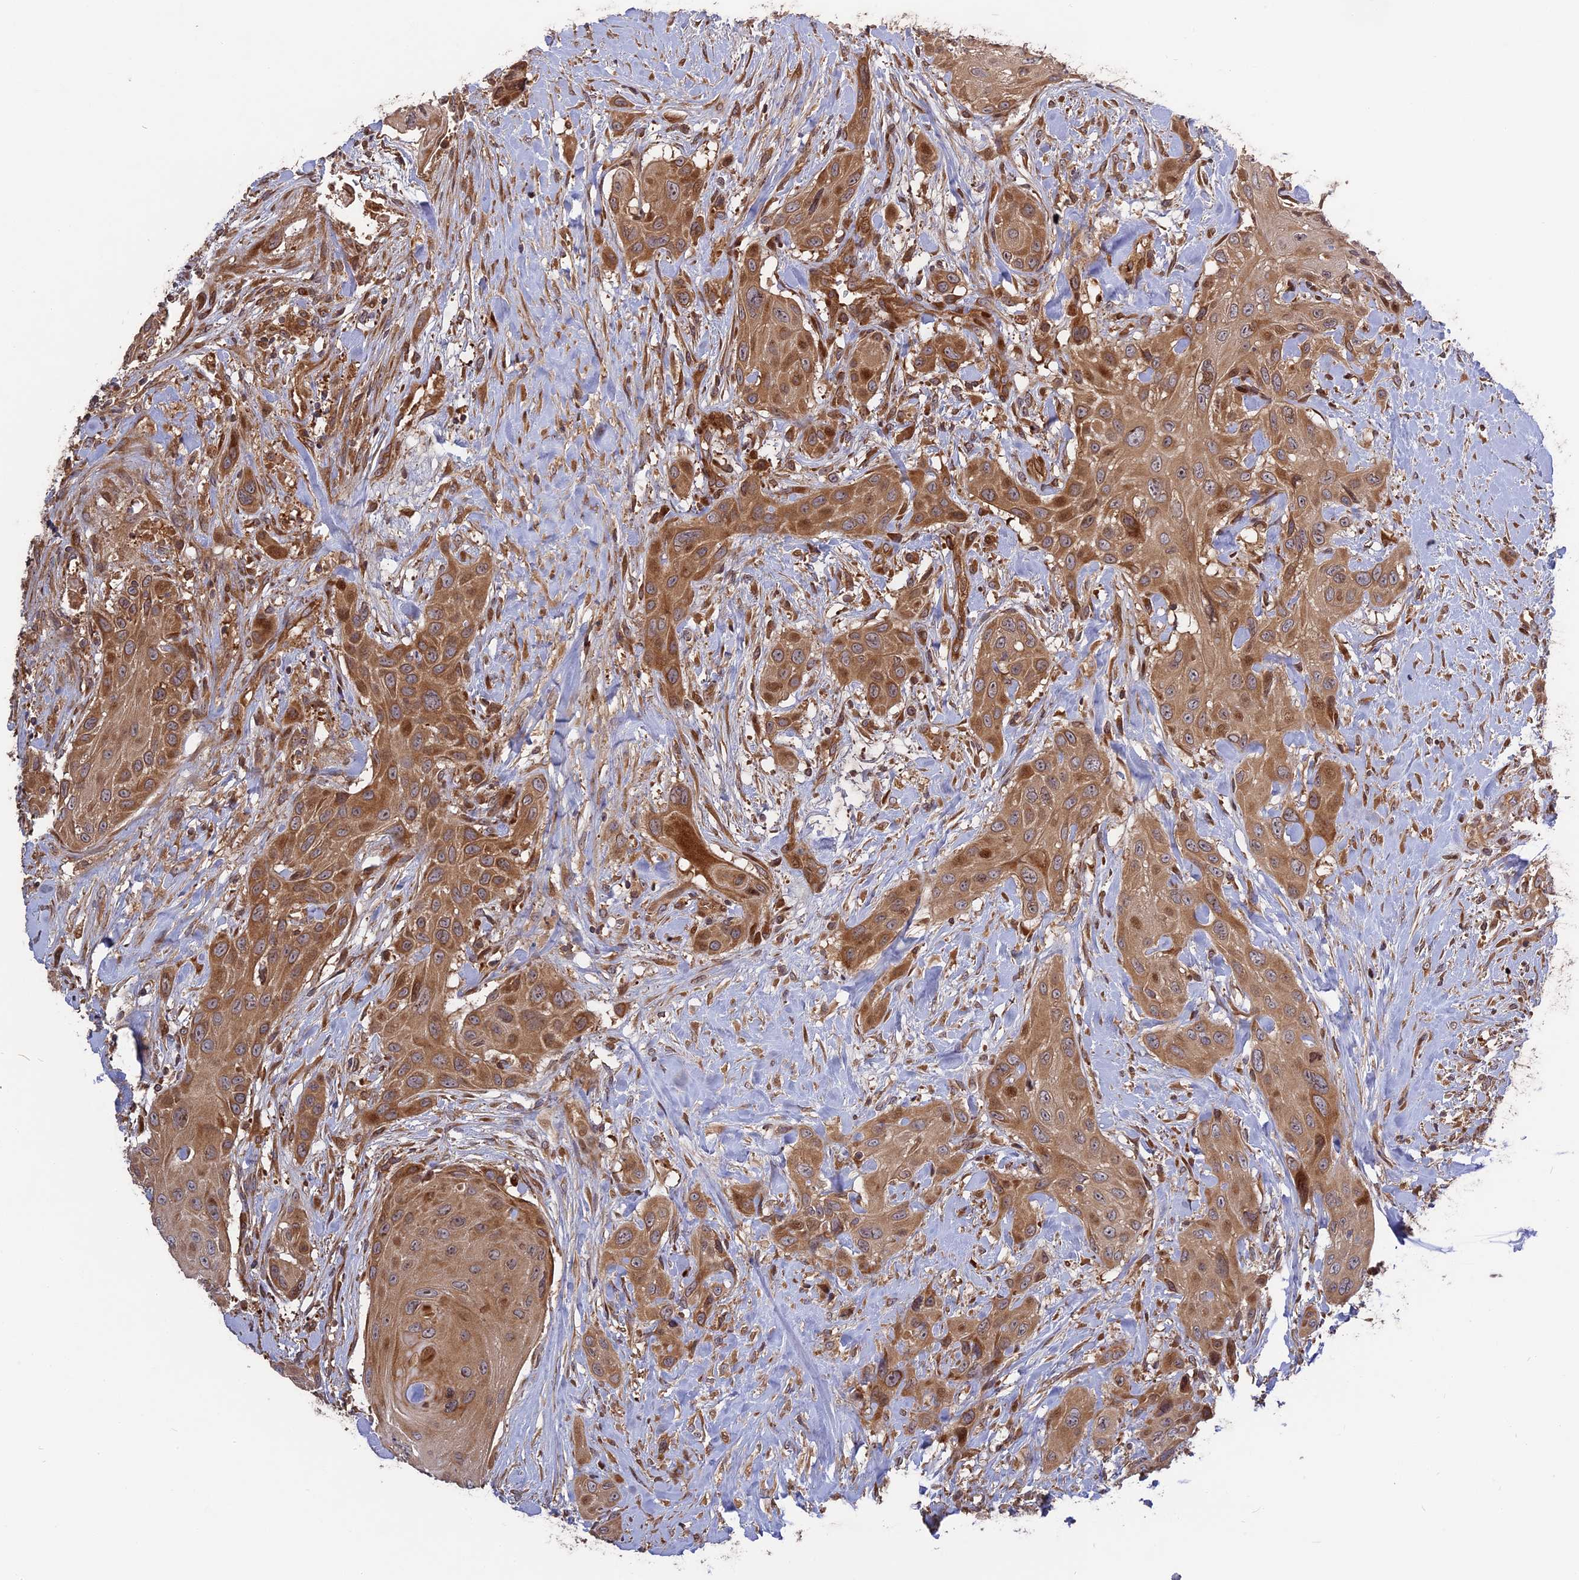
{"staining": {"intensity": "moderate", "quantity": ">75%", "location": "cytoplasmic/membranous"}, "tissue": "head and neck cancer", "cell_type": "Tumor cells", "image_type": "cancer", "snomed": [{"axis": "morphology", "description": "Squamous cell carcinoma, NOS"}, {"axis": "topography", "description": "Head-Neck"}], "caption": "Head and neck cancer stained with DAB immunohistochemistry (IHC) exhibits medium levels of moderate cytoplasmic/membranous expression in about >75% of tumor cells.", "gene": "TMUB2", "patient": {"sex": "male", "age": 81}}